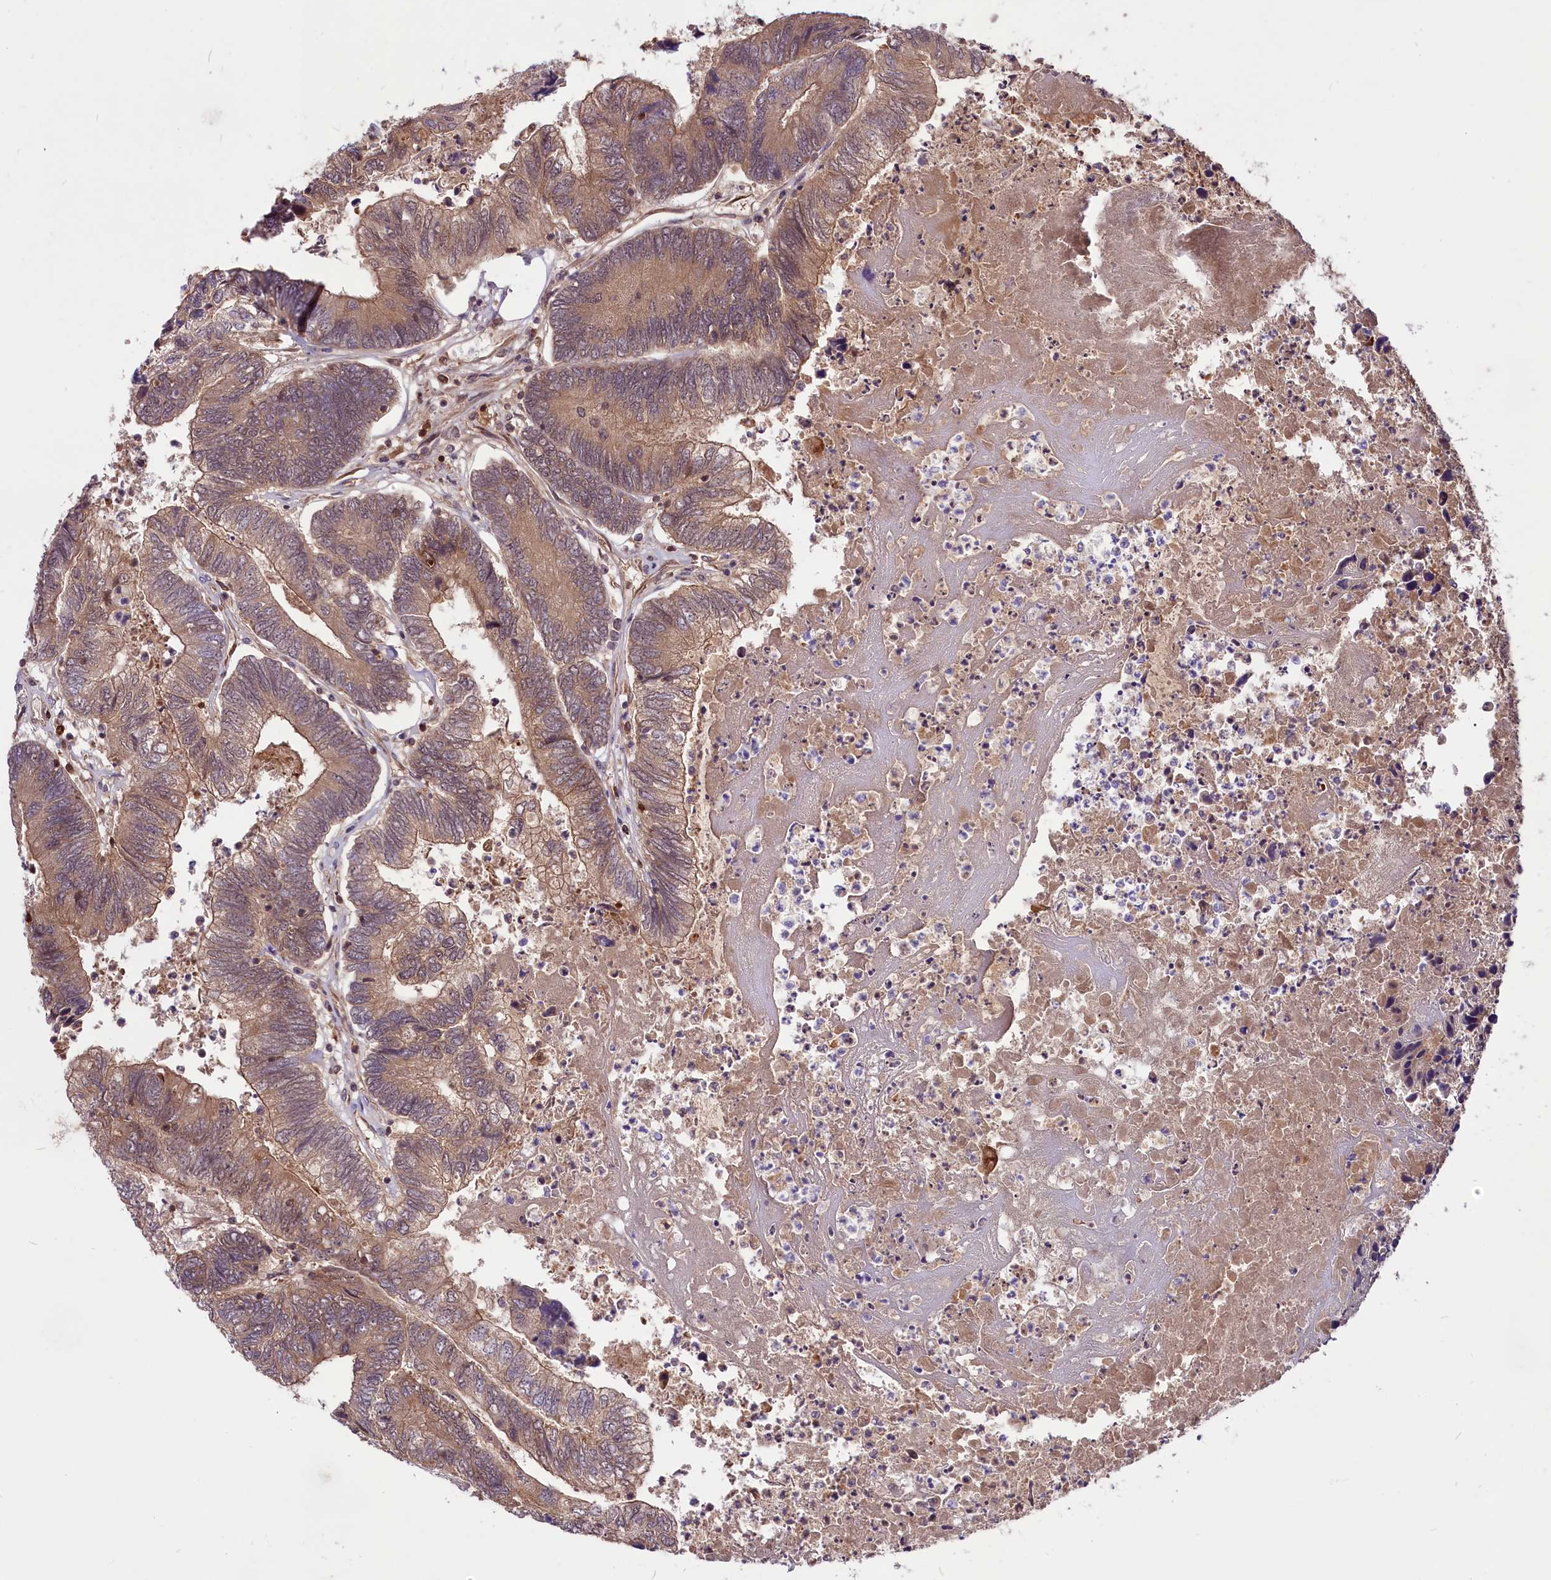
{"staining": {"intensity": "moderate", "quantity": ">75%", "location": "cytoplasmic/membranous"}, "tissue": "colorectal cancer", "cell_type": "Tumor cells", "image_type": "cancer", "snomed": [{"axis": "morphology", "description": "Adenocarcinoma, NOS"}, {"axis": "topography", "description": "Colon"}], "caption": "Protein staining of adenocarcinoma (colorectal) tissue shows moderate cytoplasmic/membranous staining in approximately >75% of tumor cells.", "gene": "COX17", "patient": {"sex": "female", "age": 67}}